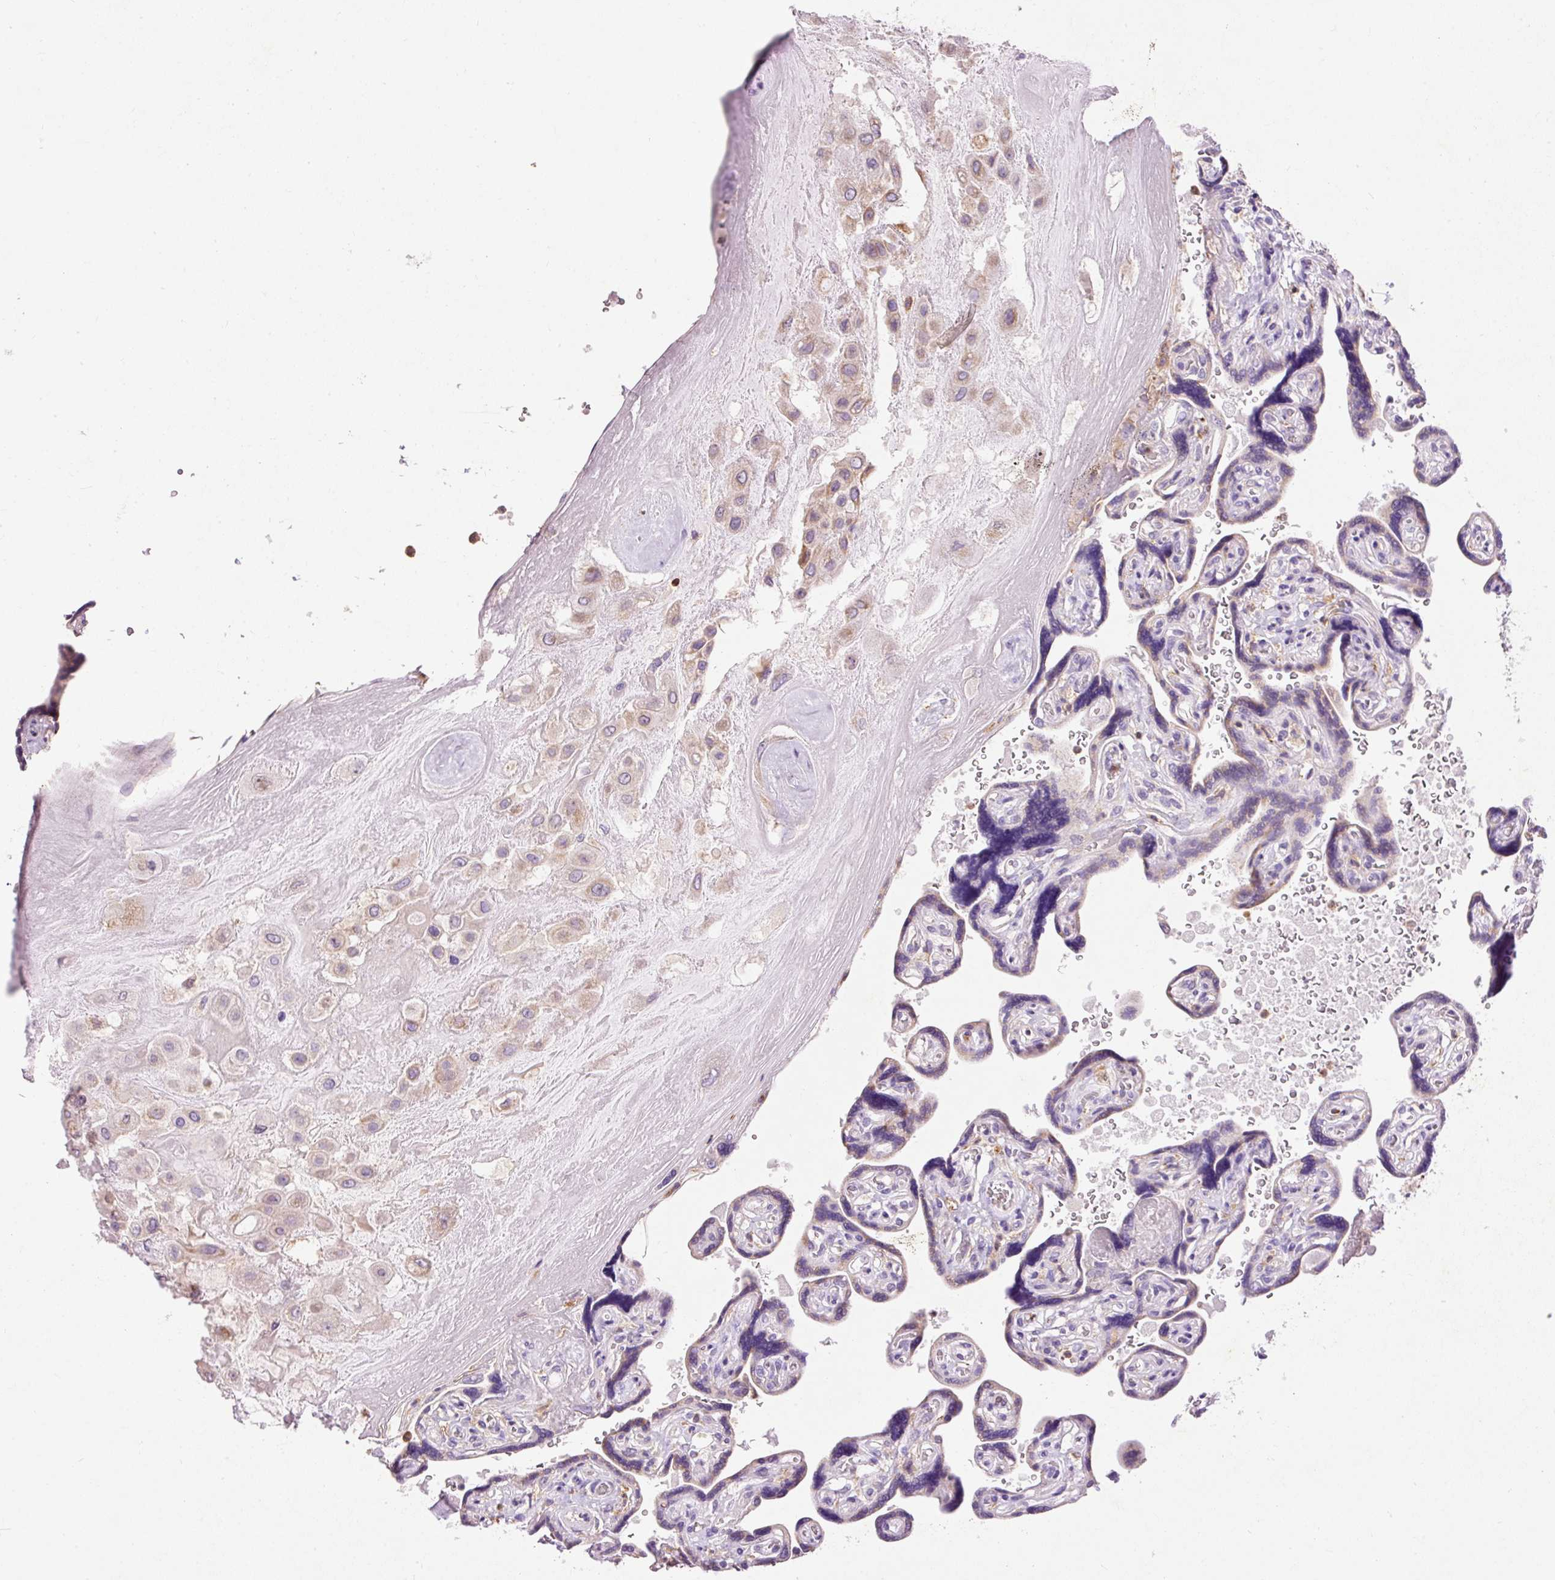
{"staining": {"intensity": "weak", "quantity": "25%-75%", "location": "cytoplasmic/membranous"}, "tissue": "placenta", "cell_type": "Decidual cells", "image_type": "normal", "snomed": [{"axis": "morphology", "description": "Normal tissue, NOS"}, {"axis": "topography", "description": "Placenta"}], "caption": "Protein staining exhibits weak cytoplasmic/membranous expression in about 25%-75% of decidual cells in unremarkable placenta. Immunohistochemistry stains the protein of interest in brown and the nuclei are stained blue.", "gene": "IMMT", "patient": {"sex": "female", "age": 32}}